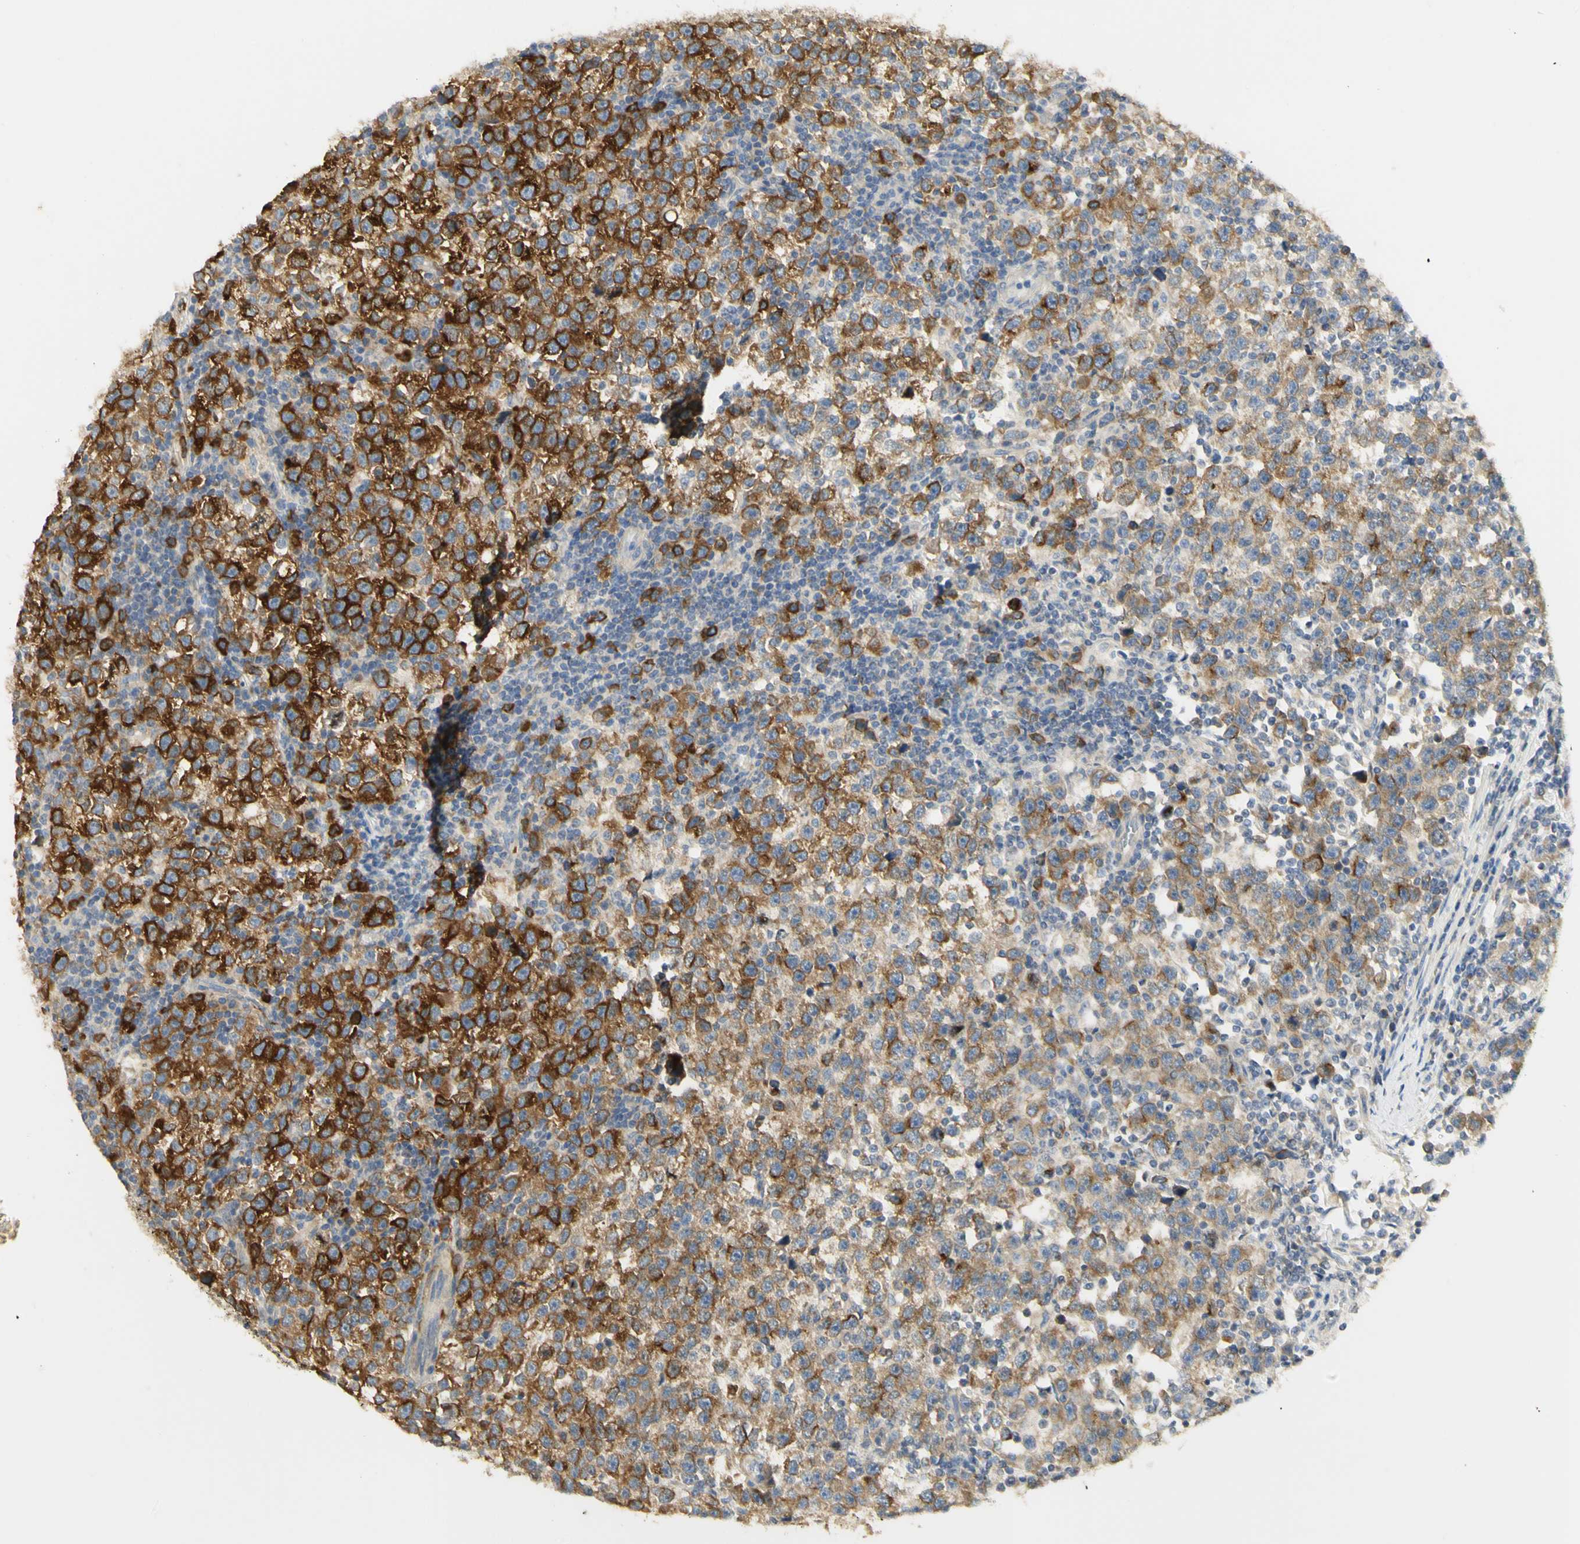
{"staining": {"intensity": "strong", "quantity": ">75%", "location": "cytoplasmic/membranous"}, "tissue": "testis cancer", "cell_type": "Tumor cells", "image_type": "cancer", "snomed": [{"axis": "morphology", "description": "Seminoma, NOS"}, {"axis": "topography", "description": "Testis"}], "caption": "Brown immunohistochemical staining in testis cancer demonstrates strong cytoplasmic/membranous expression in about >75% of tumor cells. (DAB = brown stain, brightfield microscopy at high magnification).", "gene": "KIF11", "patient": {"sex": "male", "age": 43}}